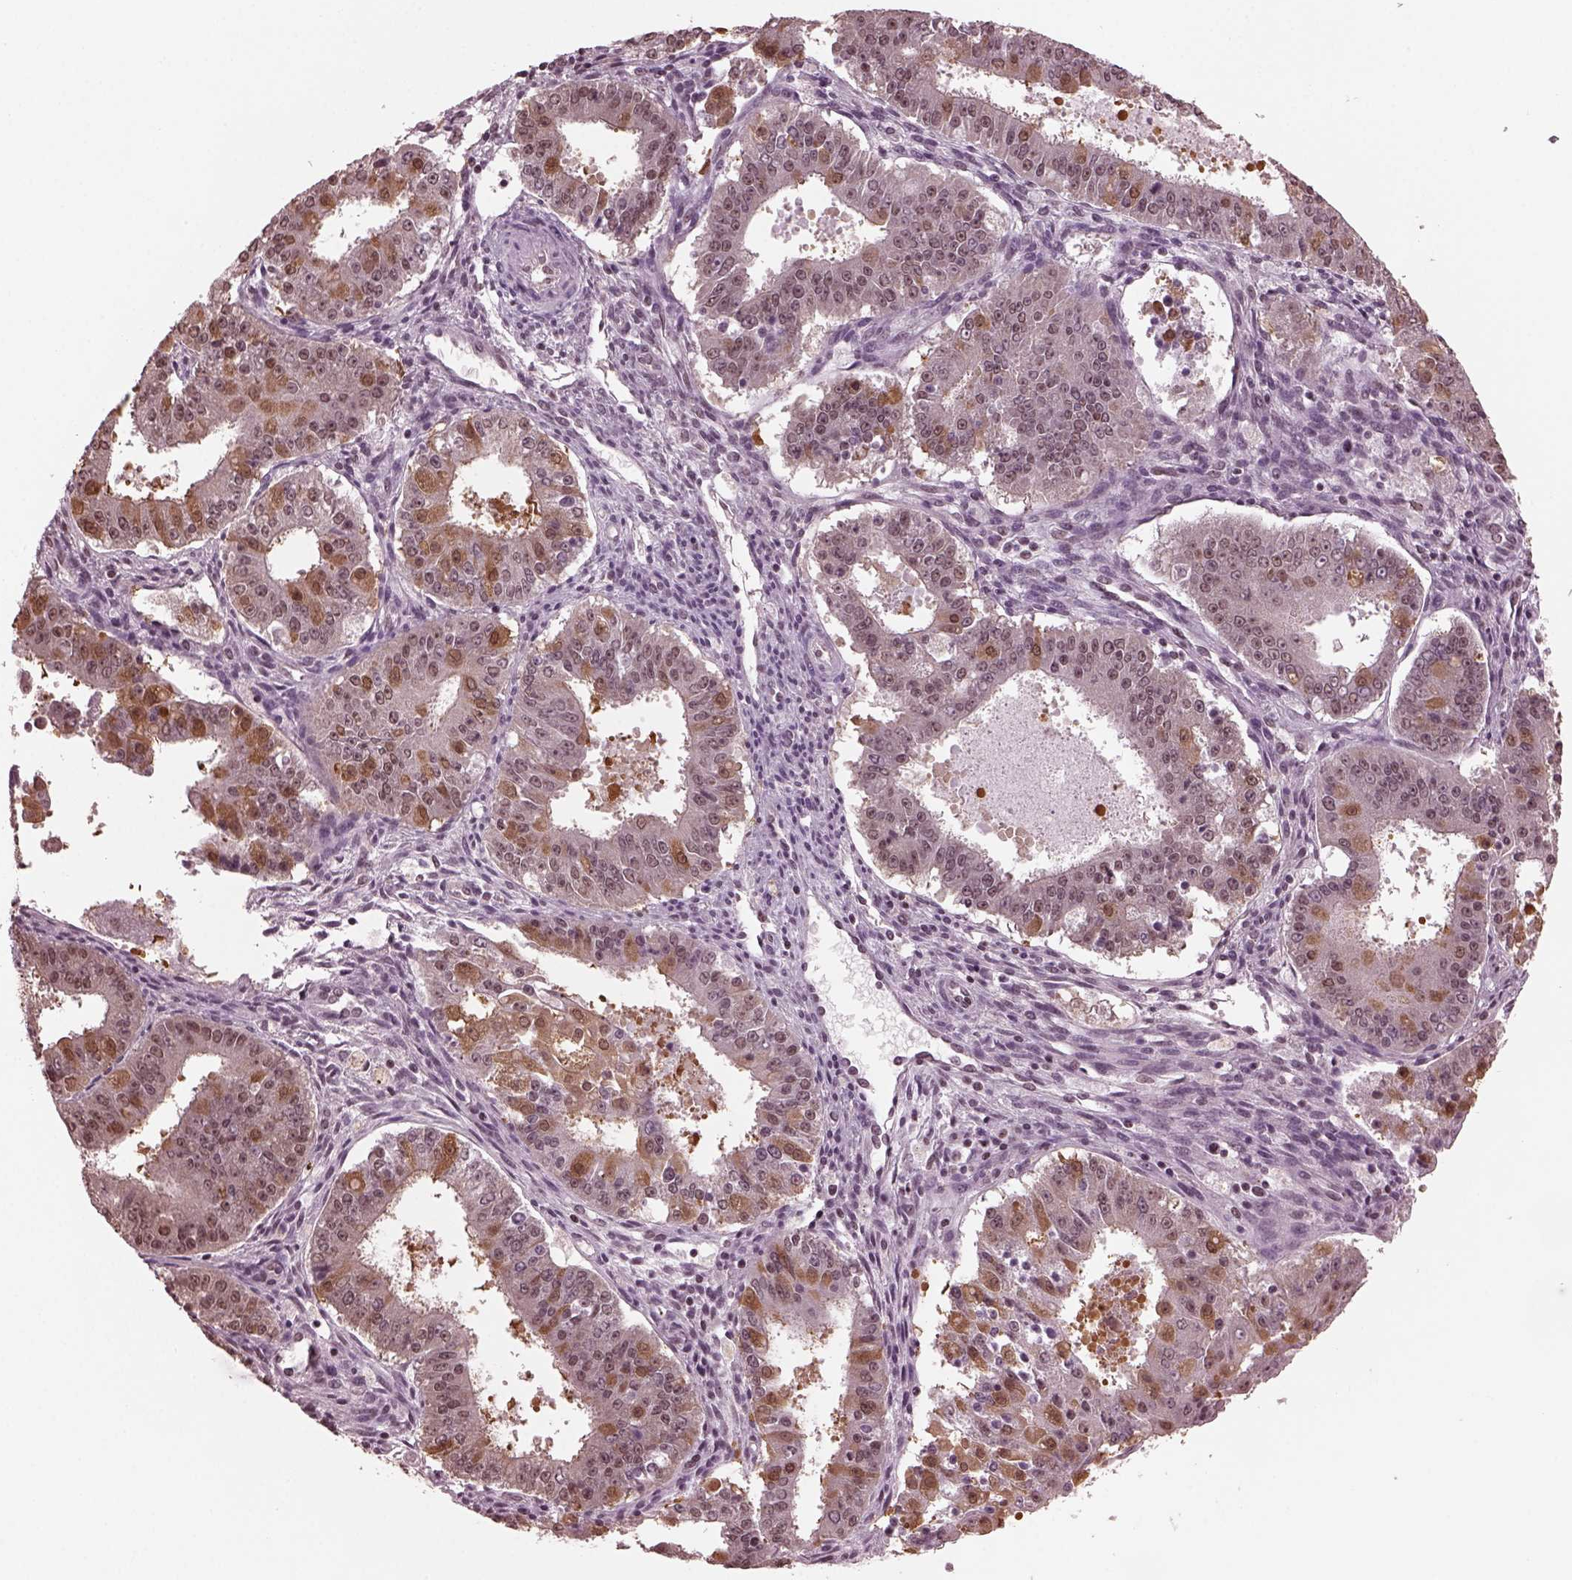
{"staining": {"intensity": "strong", "quantity": "<25%", "location": "cytoplasmic/membranous,nuclear"}, "tissue": "ovarian cancer", "cell_type": "Tumor cells", "image_type": "cancer", "snomed": [{"axis": "morphology", "description": "Carcinoma, endometroid"}, {"axis": "topography", "description": "Ovary"}], "caption": "Approximately <25% of tumor cells in human ovarian cancer reveal strong cytoplasmic/membranous and nuclear protein positivity as visualized by brown immunohistochemical staining.", "gene": "RUVBL2", "patient": {"sex": "female", "age": 42}}